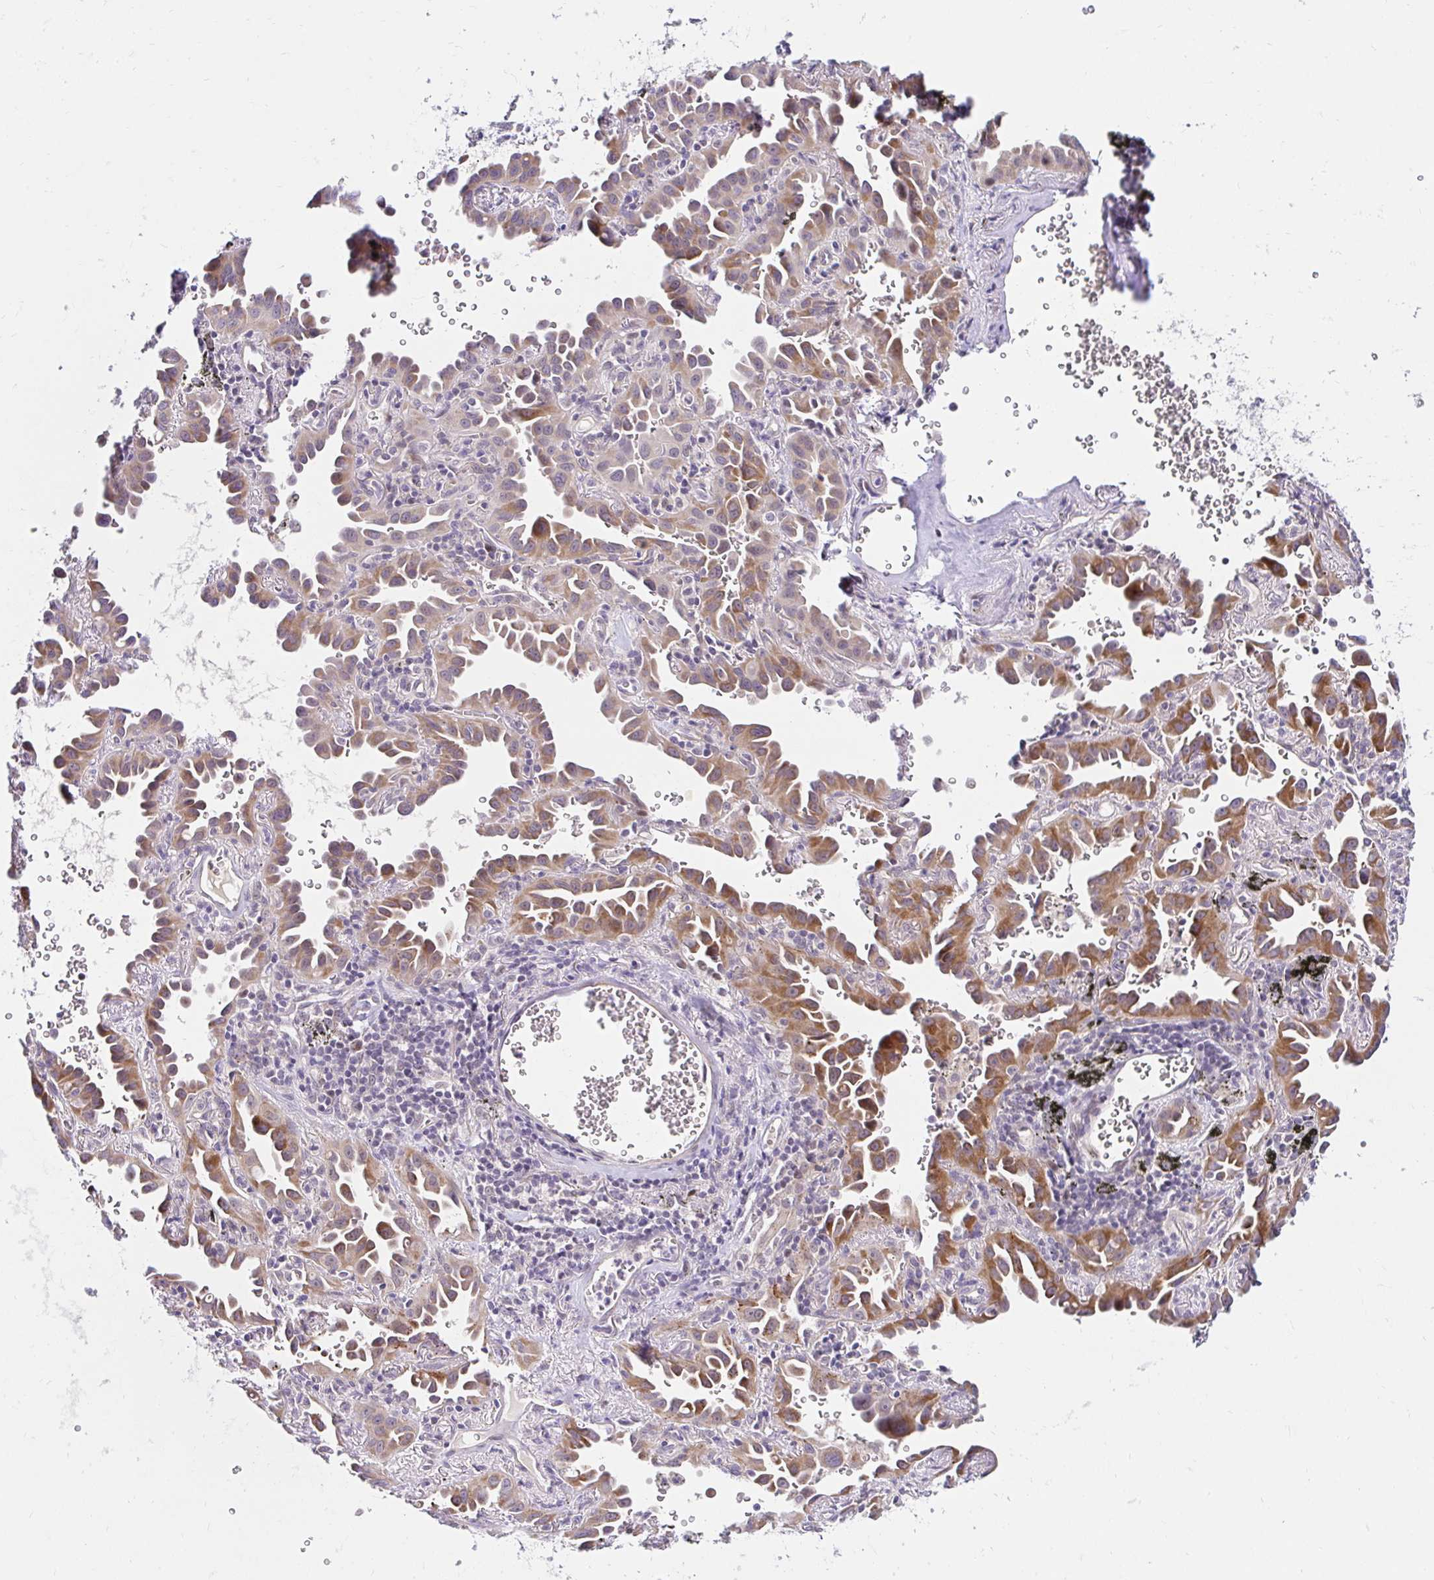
{"staining": {"intensity": "moderate", "quantity": ">75%", "location": "cytoplasmic/membranous"}, "tissue": "lung cancer", "cell_type": "Tumor cells", "image_type": "cancer", "snomed": [{"axis": "morphology", "description": "Adenocarcinoma, NOS"}, {"axis": "topography", "description": "Lung"}], "caption": "This photomicrograph reveals IHC staining of lung cancer, with medium moderate cytoplasmic/membranous positivity in about >75% of tumor cells.", "gene": "GUCY1A1", "patient": {"sex": "male", "age": 68}}